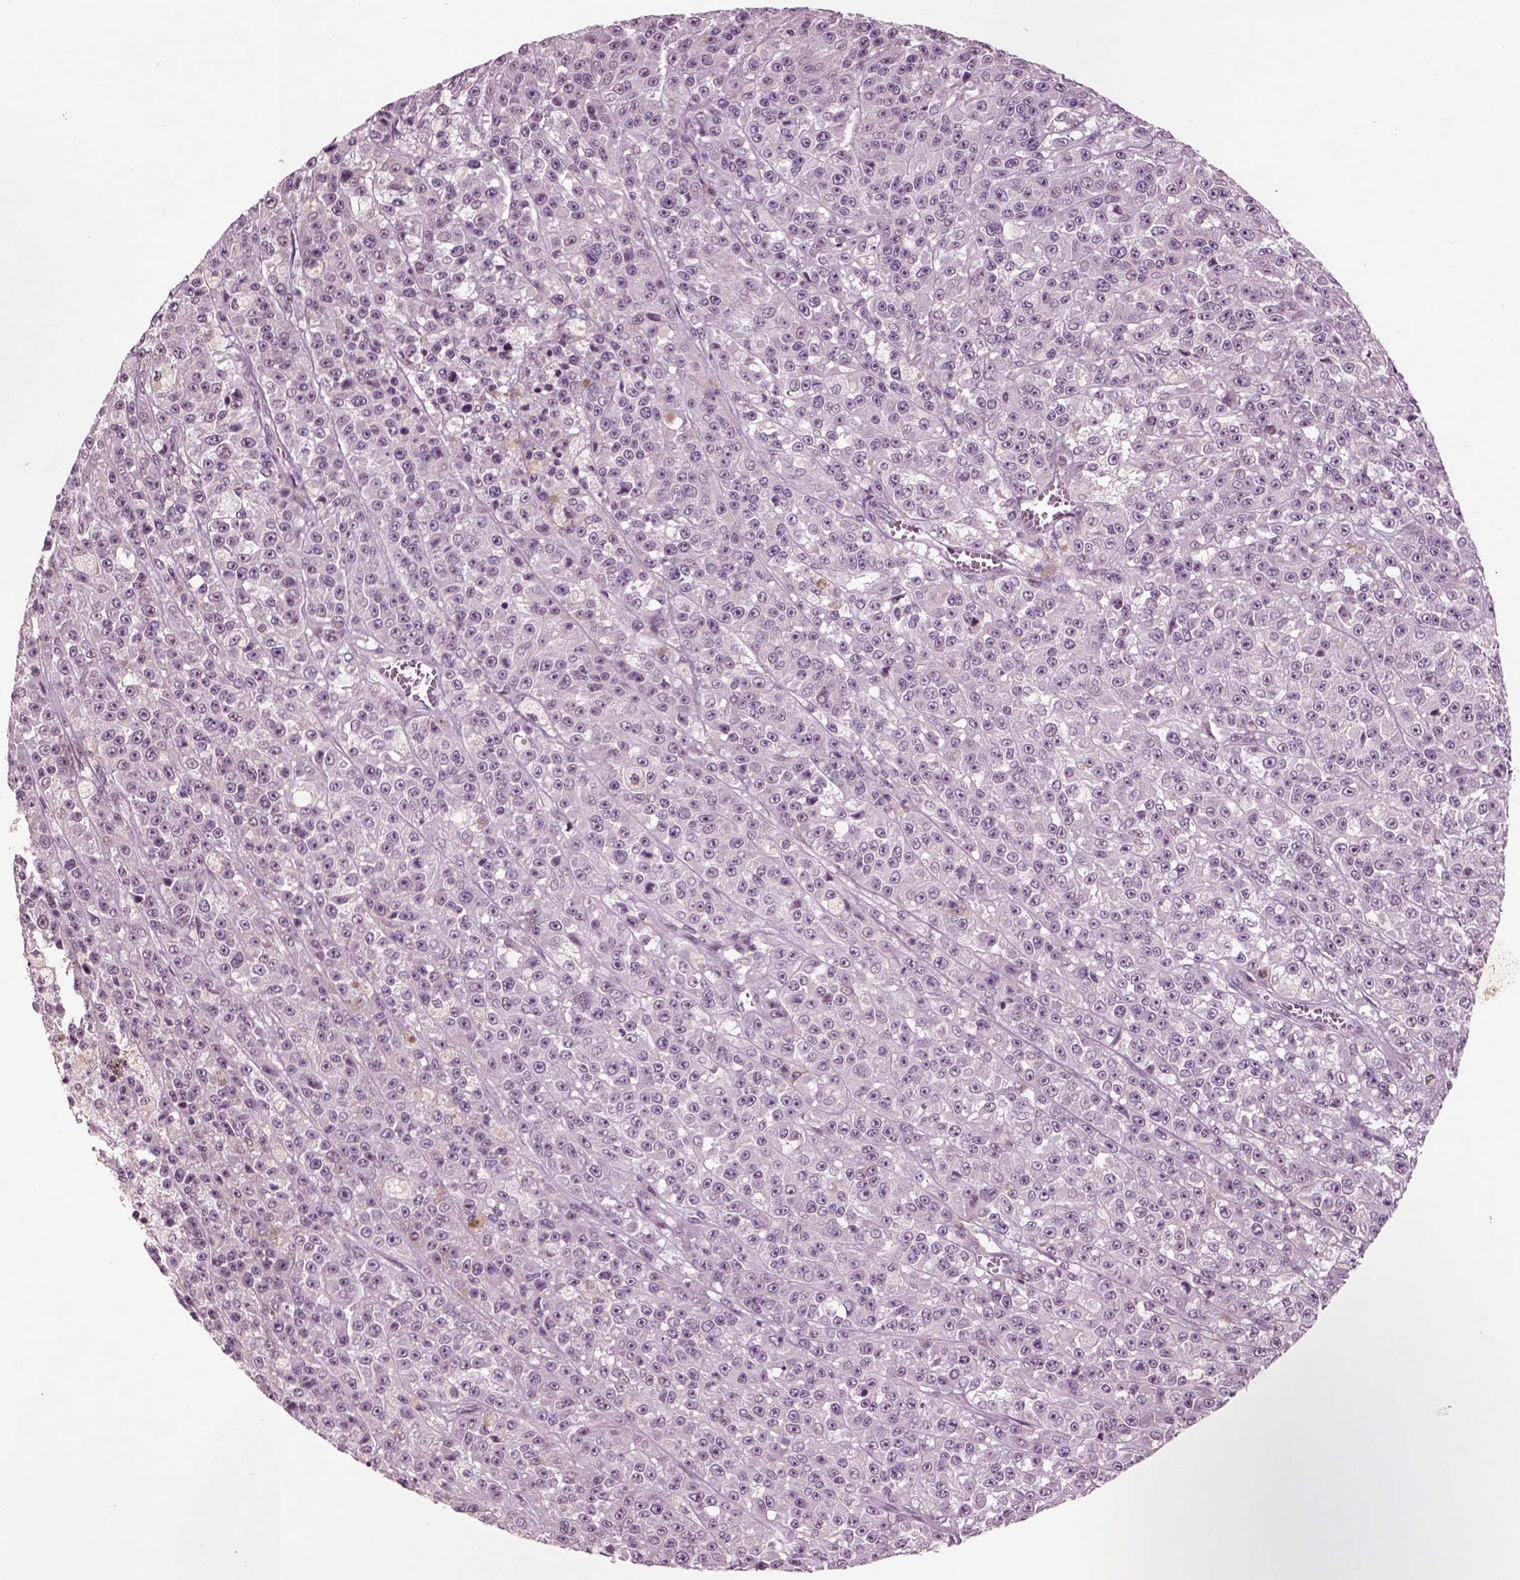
{"staining": {"intensity": "negative", "quantity": "none", "location": "none"}, "tissue": "melanoma", "cell_type": "Tumor cells", "image_type": "cancer", "snomed": [{"axis": "morphology", "description": "Malignant melanoma, NOS"}, {"axis": "topography", "description": "Skin"}], "caption": "Photomicrograph shows no protein positivity in tumor cells of melanoma tissue. The staining is performed using DAB (3,3'-diaminobenzidine) brown chromogen with nuclei counter-stained in using hematoxylin.", "gene": "CHGB", "patient": {"sex": "female", "age": 58}}